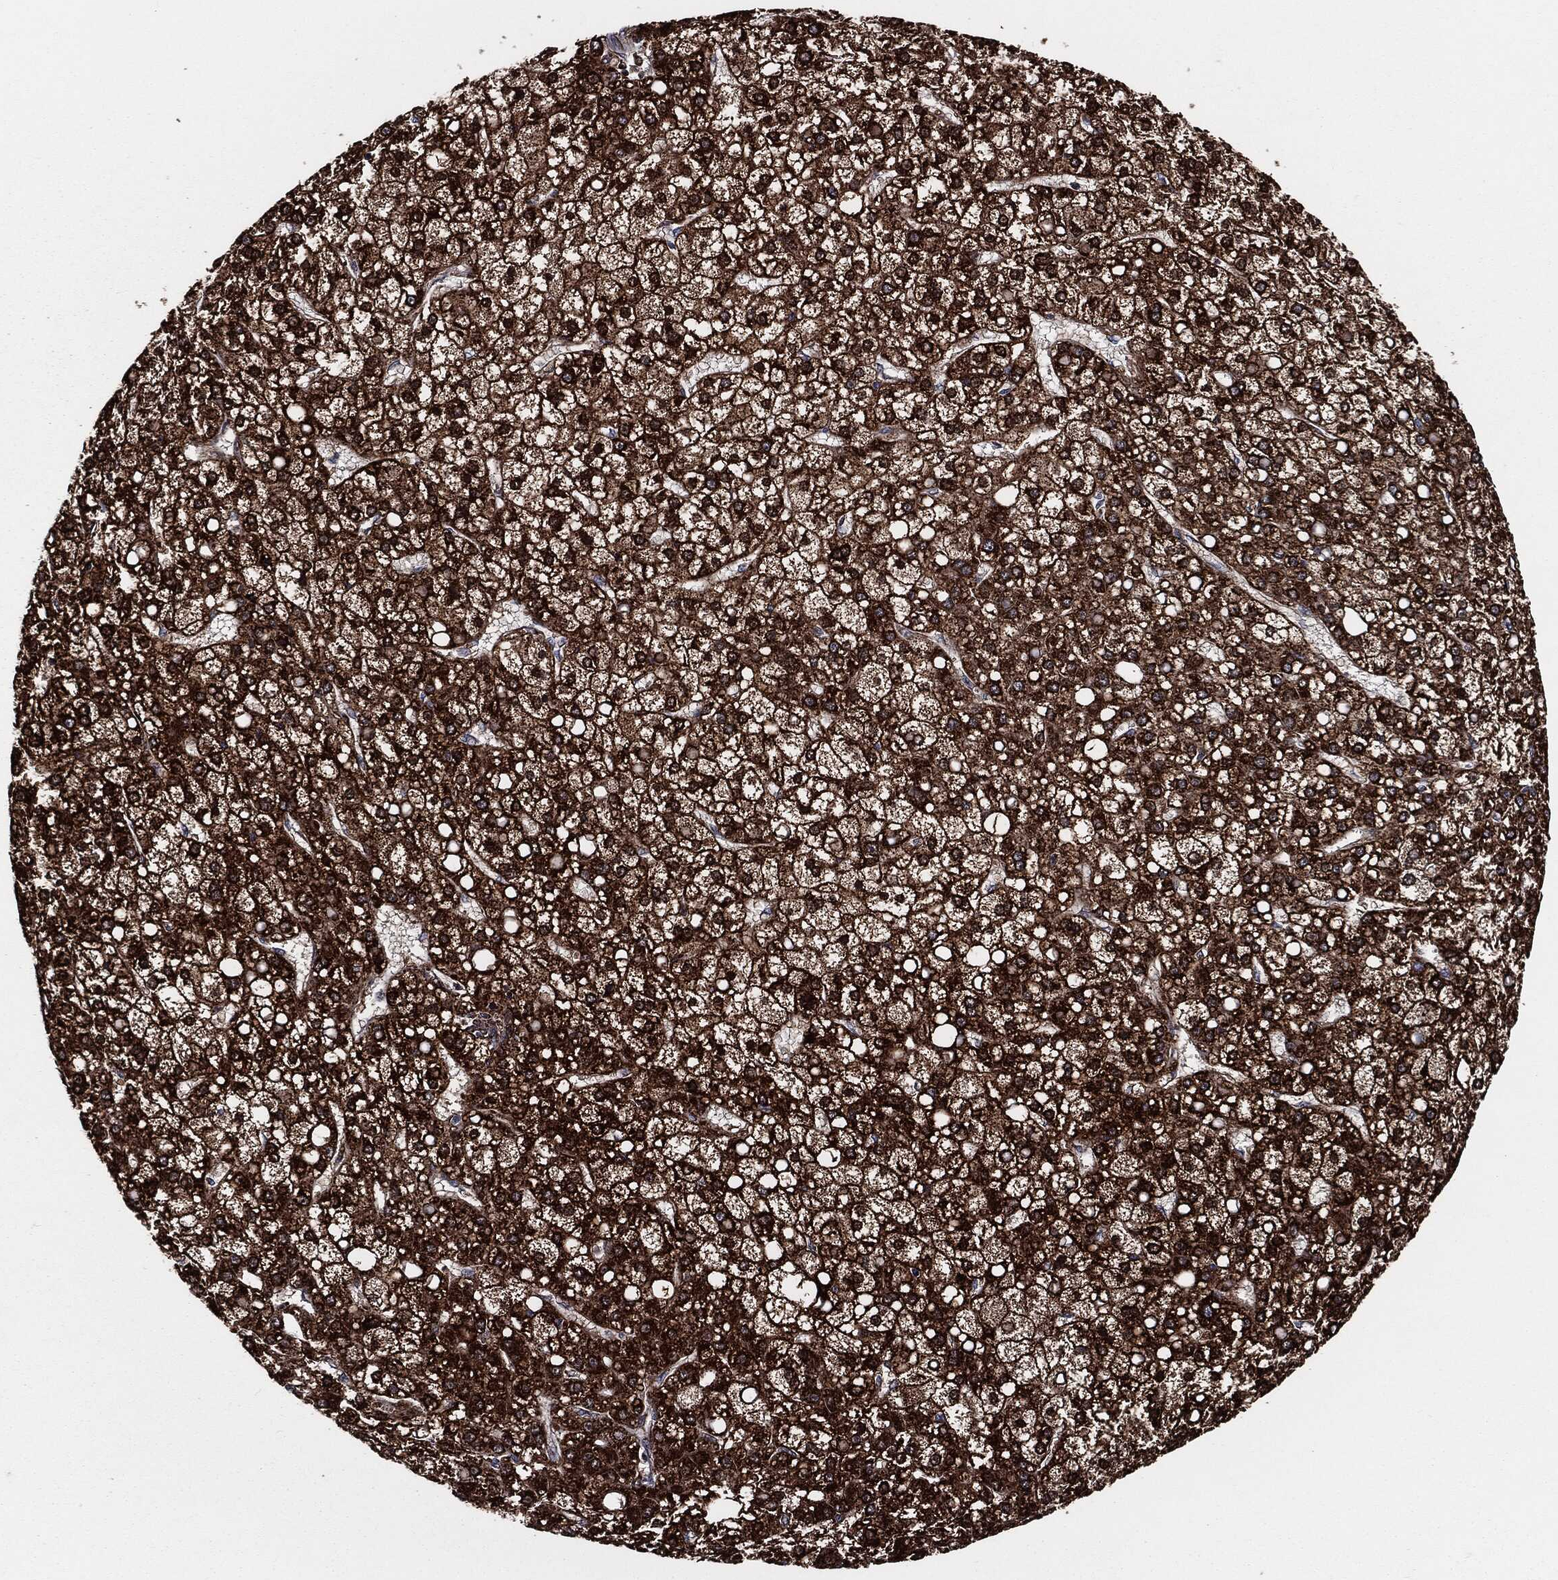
{"staining": {"intensity": "strong", "quantity": ">75%", "location": "cytoplasmic/membranous"}, "tissue": "liver cancer", "cell_type": "Tumor cells", "image_type": "cancer", "snomed": [{"axis": "morphology", "description": "Carcinoma, Hepatocellular, NOS"}, {"axis": "topography", "description": "Liver"}], "caption": "Liver cancer (hepatocellular carcinoma) was stained to show a protein in brown. There is high levels of strong cytoplasmic/membranous expression in about >75% of tumor cells.", "gene": "FH", "patient": {"sex": "male", "age": 67}}